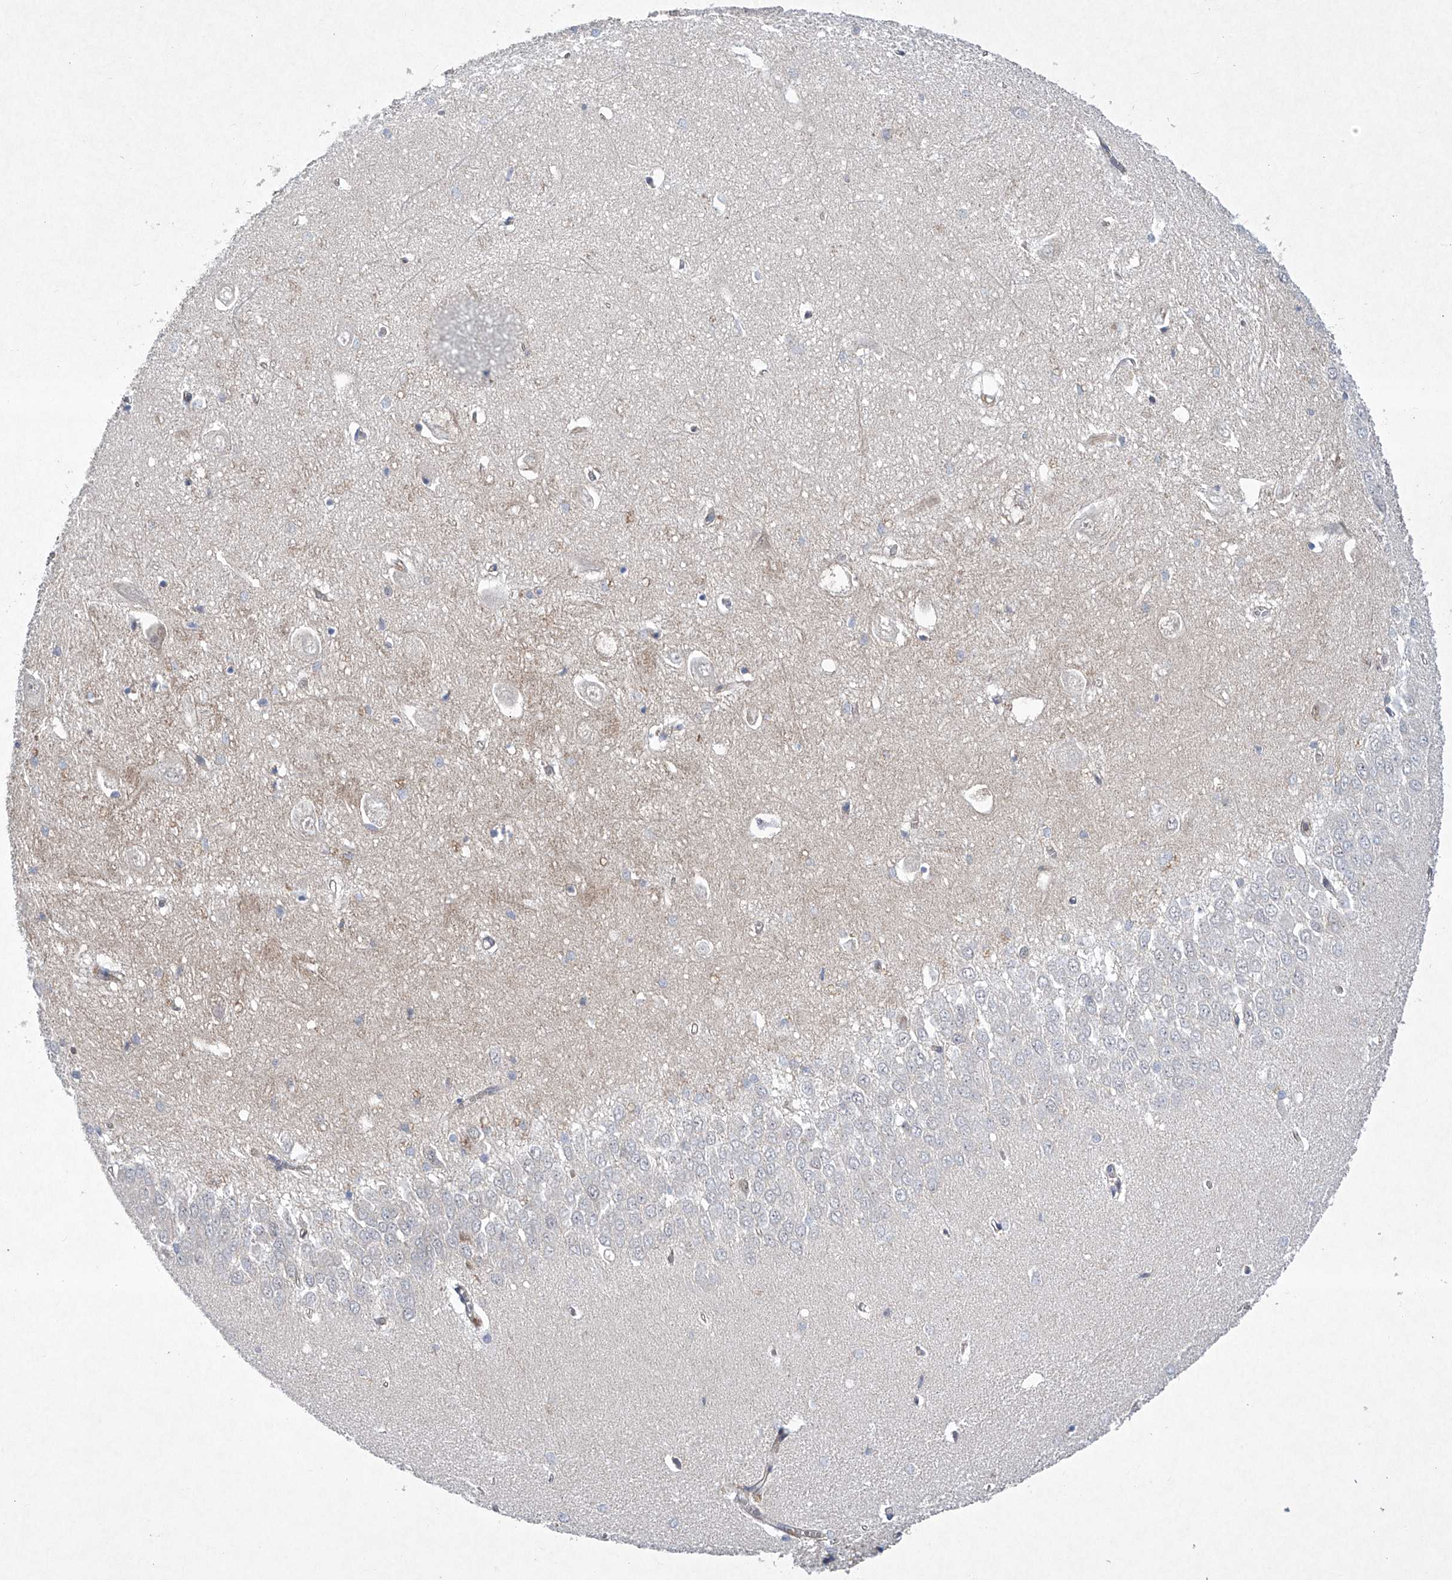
{"staining": {"intensity": "negative", "quantity": "none", "location": "none"}, "tissue": "hippocampus", "cell_type": "Glial cells", "image_type": "normal", "snomed": [{"axis": "morphology", "description": "Normal tissue, NOS"}, {"axis": "topography", "description": "Hippocampus"}], "caption": "The immunohistochemistry photomicrograph has no significant positivity in glial cells of hippocampus. The staining was performed using DAB to visualize the protein expression in brown, while the nuclei were stained in blue with hematoxylin (Magnification: 20x).", "gene": "CISH", "patient": {"sex": "female", "age": 64}}